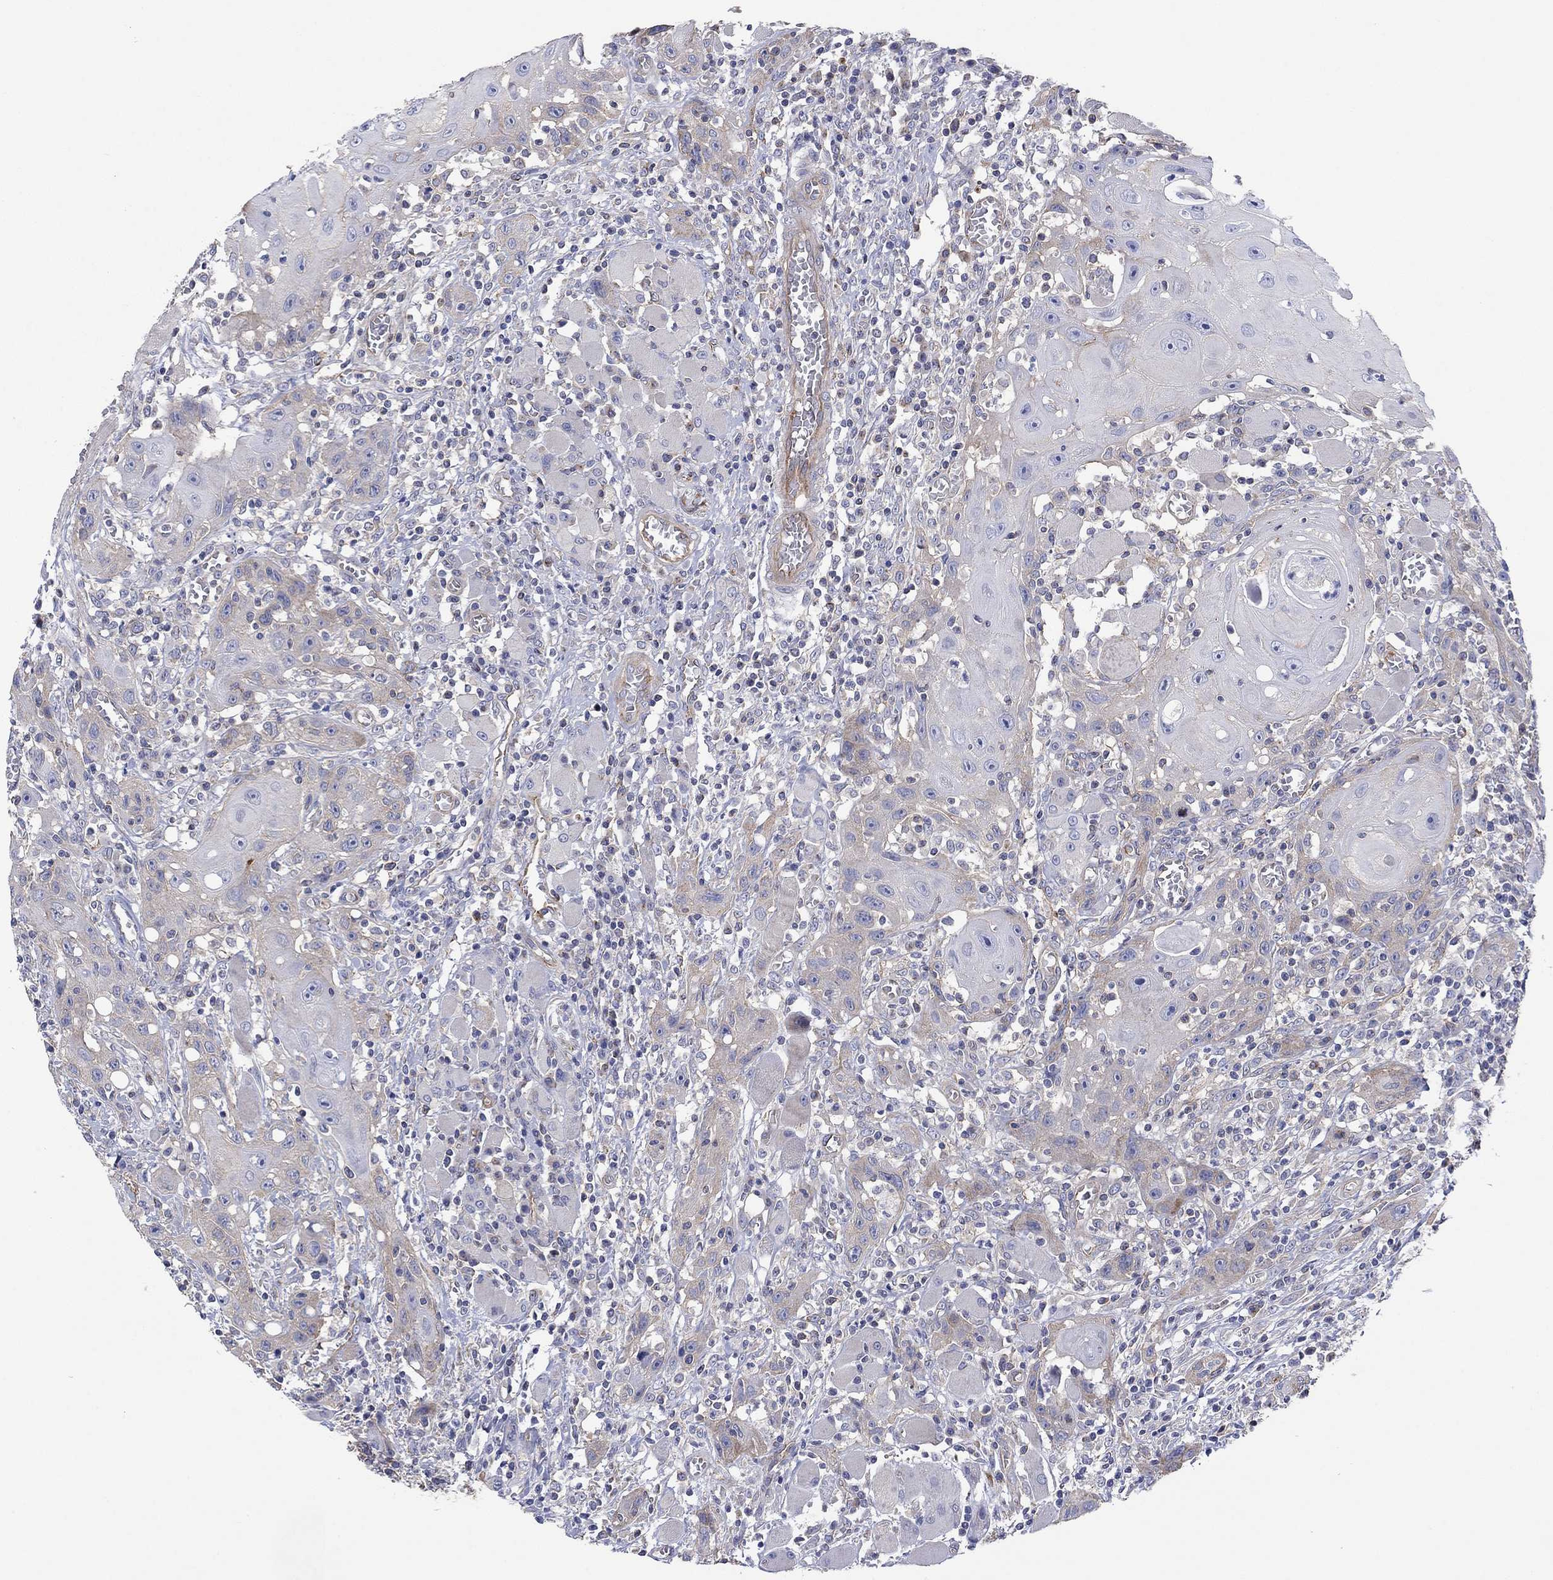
{"staining": {"intensity": "weak", "quantity": "25%-75%", "location": "cytoplasmic/membranous"}, "tissue": "head and neck cancer", "cell_type": "Tumor cells", "image_type": "cancer", "snomed": [{"axis": "morphology", "description": "Normal tissue, NOS"}, {"axis": "morphology", "description": "Squamous cell carcinoma, NOS"}, {"axis": "topography", "description": "Oral tissue"}, {"axis": "topography", "description": "Head-Neck"}], "caption": "About 25%-75% of tumor cells in head and neck cancer (squamous cell carcinoma) display weak cytoplasmic/membranous protein positivity as visualized by brown immunohistochemical staining.", "gene": "TPRN", "patient": {"sex": "male", "age": 71}}